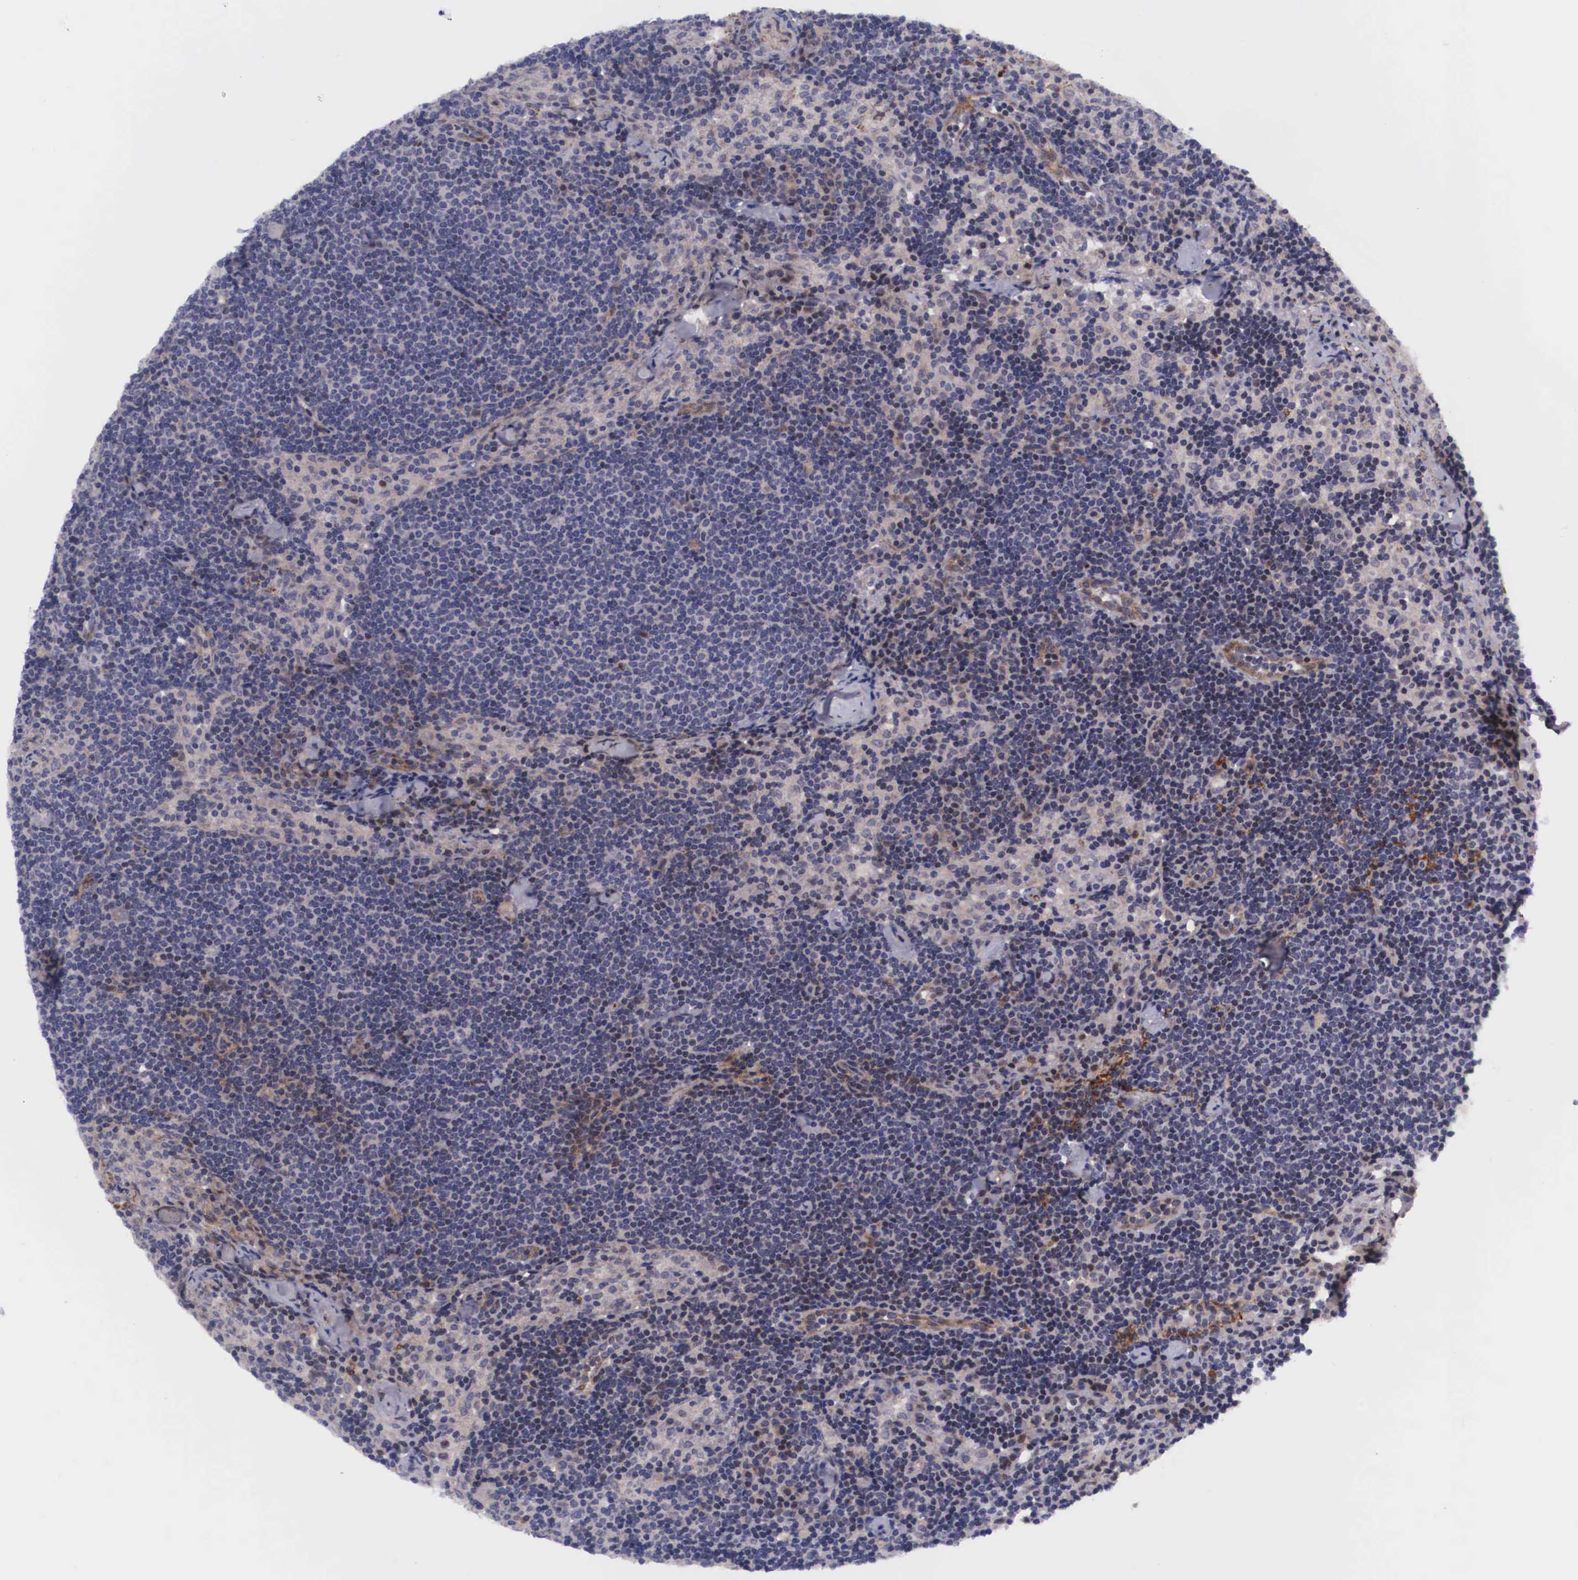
{"staining": {"intensity": "weak", "quantity": "<25%", "location": "nuclear"}, "tissue": "lymph node", "cell_type": "Germinal center cells", "image_type": "normal", "snomed": [{"axis": "morphology", "description": "Normal tissue, NOS"}, {"axis": "topography", "description": "Lymph node"}], "caption": "Micrograph shows no protein positivity in germinal center cells of normal lymph node.", "gene": "EMID1", "patient": {"sex": "female", "age": 35}}